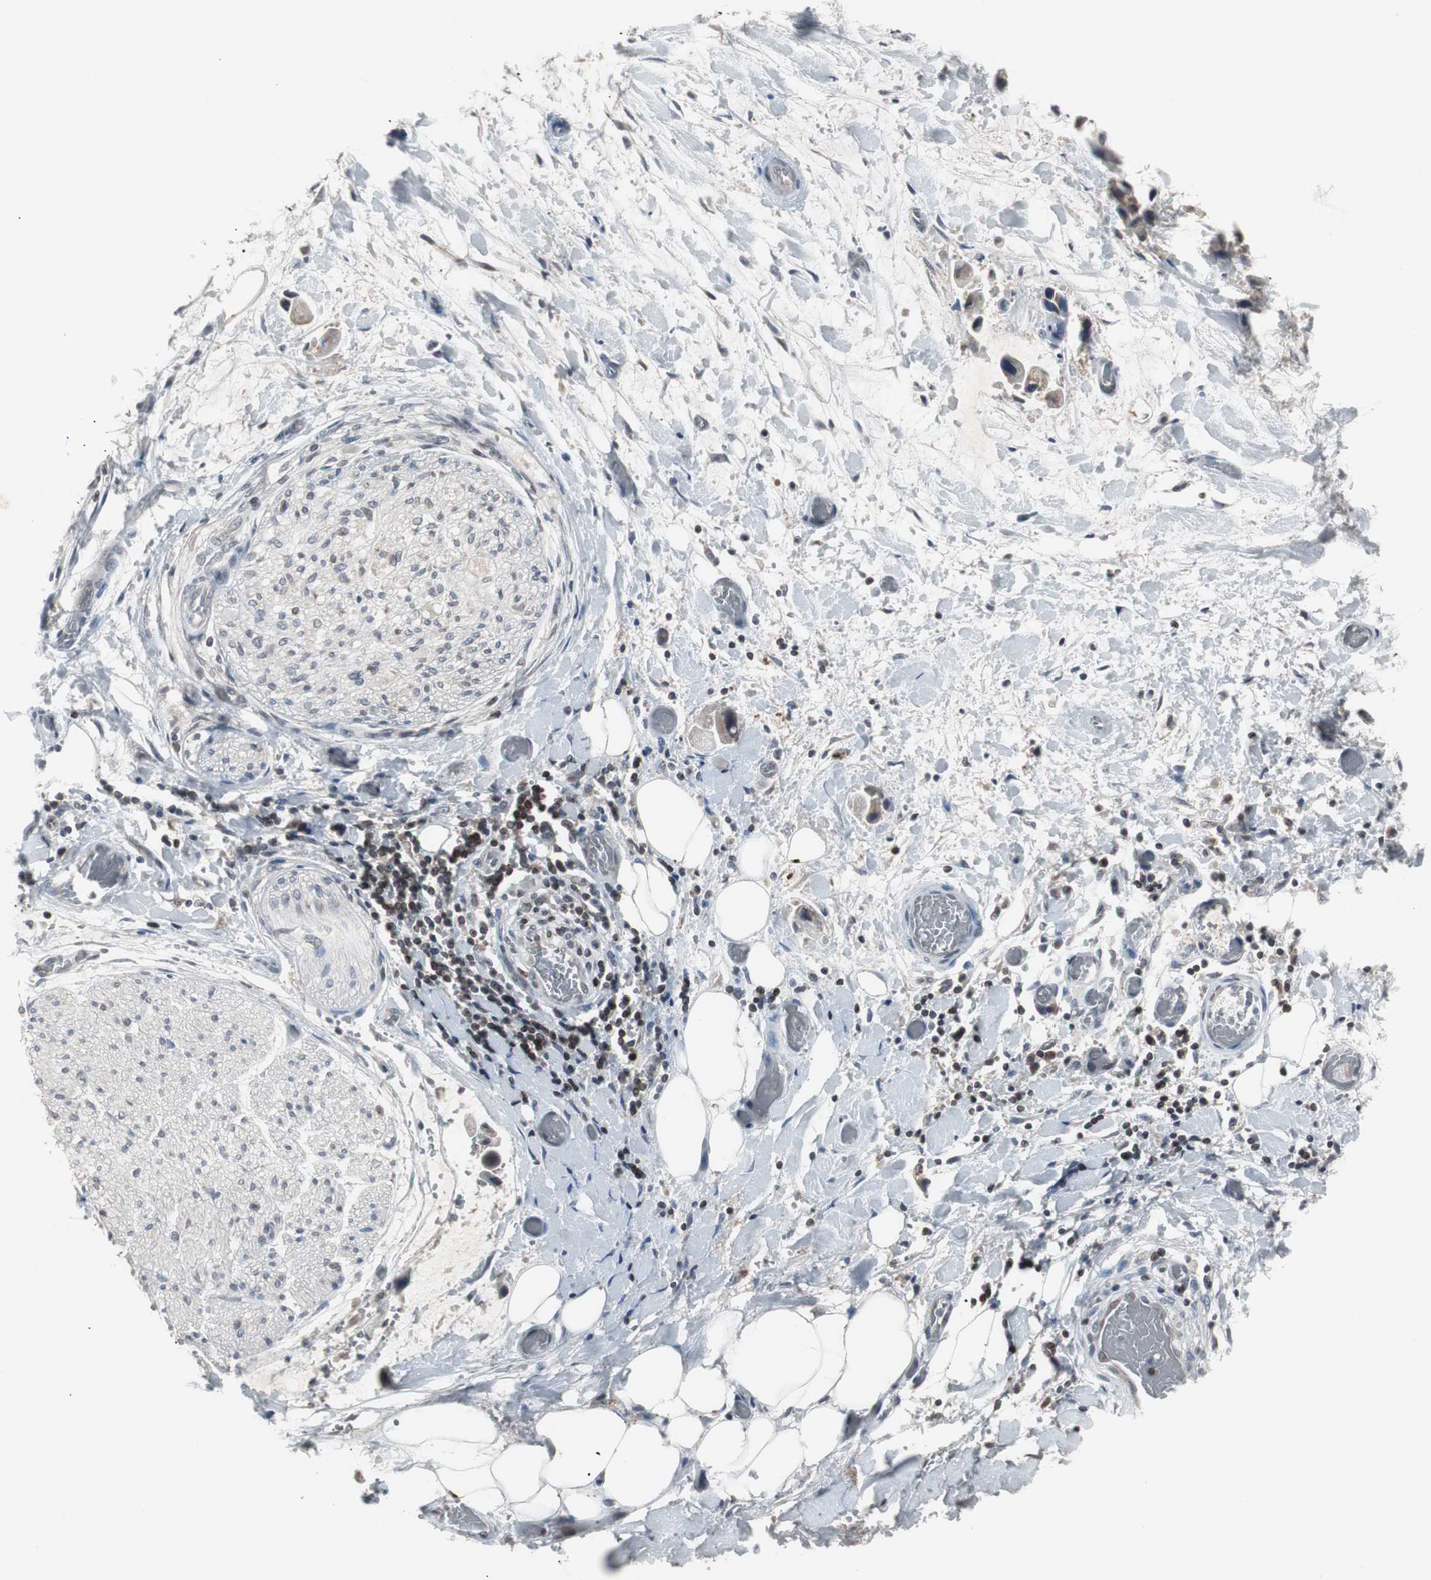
{"staining": {"intensity": "negative", "quantity": "none", "location": "none"}, "tissue": "adipose tissue", "cell_type": "Adipocytes", "image_type": "normal", "snomed": [{"axis": "morphology", "description": "Normal tissue, NOS"}, {"axis": "morphology", "description": "Cholangiocarcinoma"}, {"axis": "topography", "description": "Liver"}, {"axis": "topography", "description": "Peripheral nerve tissue"}], "caption": "Immunohistochemistry (IHC) histopathology image of benign adipose tissue: adipose tissue stained with DAB (3,3'-diaminobenzidine) demonstrates no significant protein staining in adipocytes.", "gene": "ZNF396", "patient": {"sex": "male", "age": 50}}